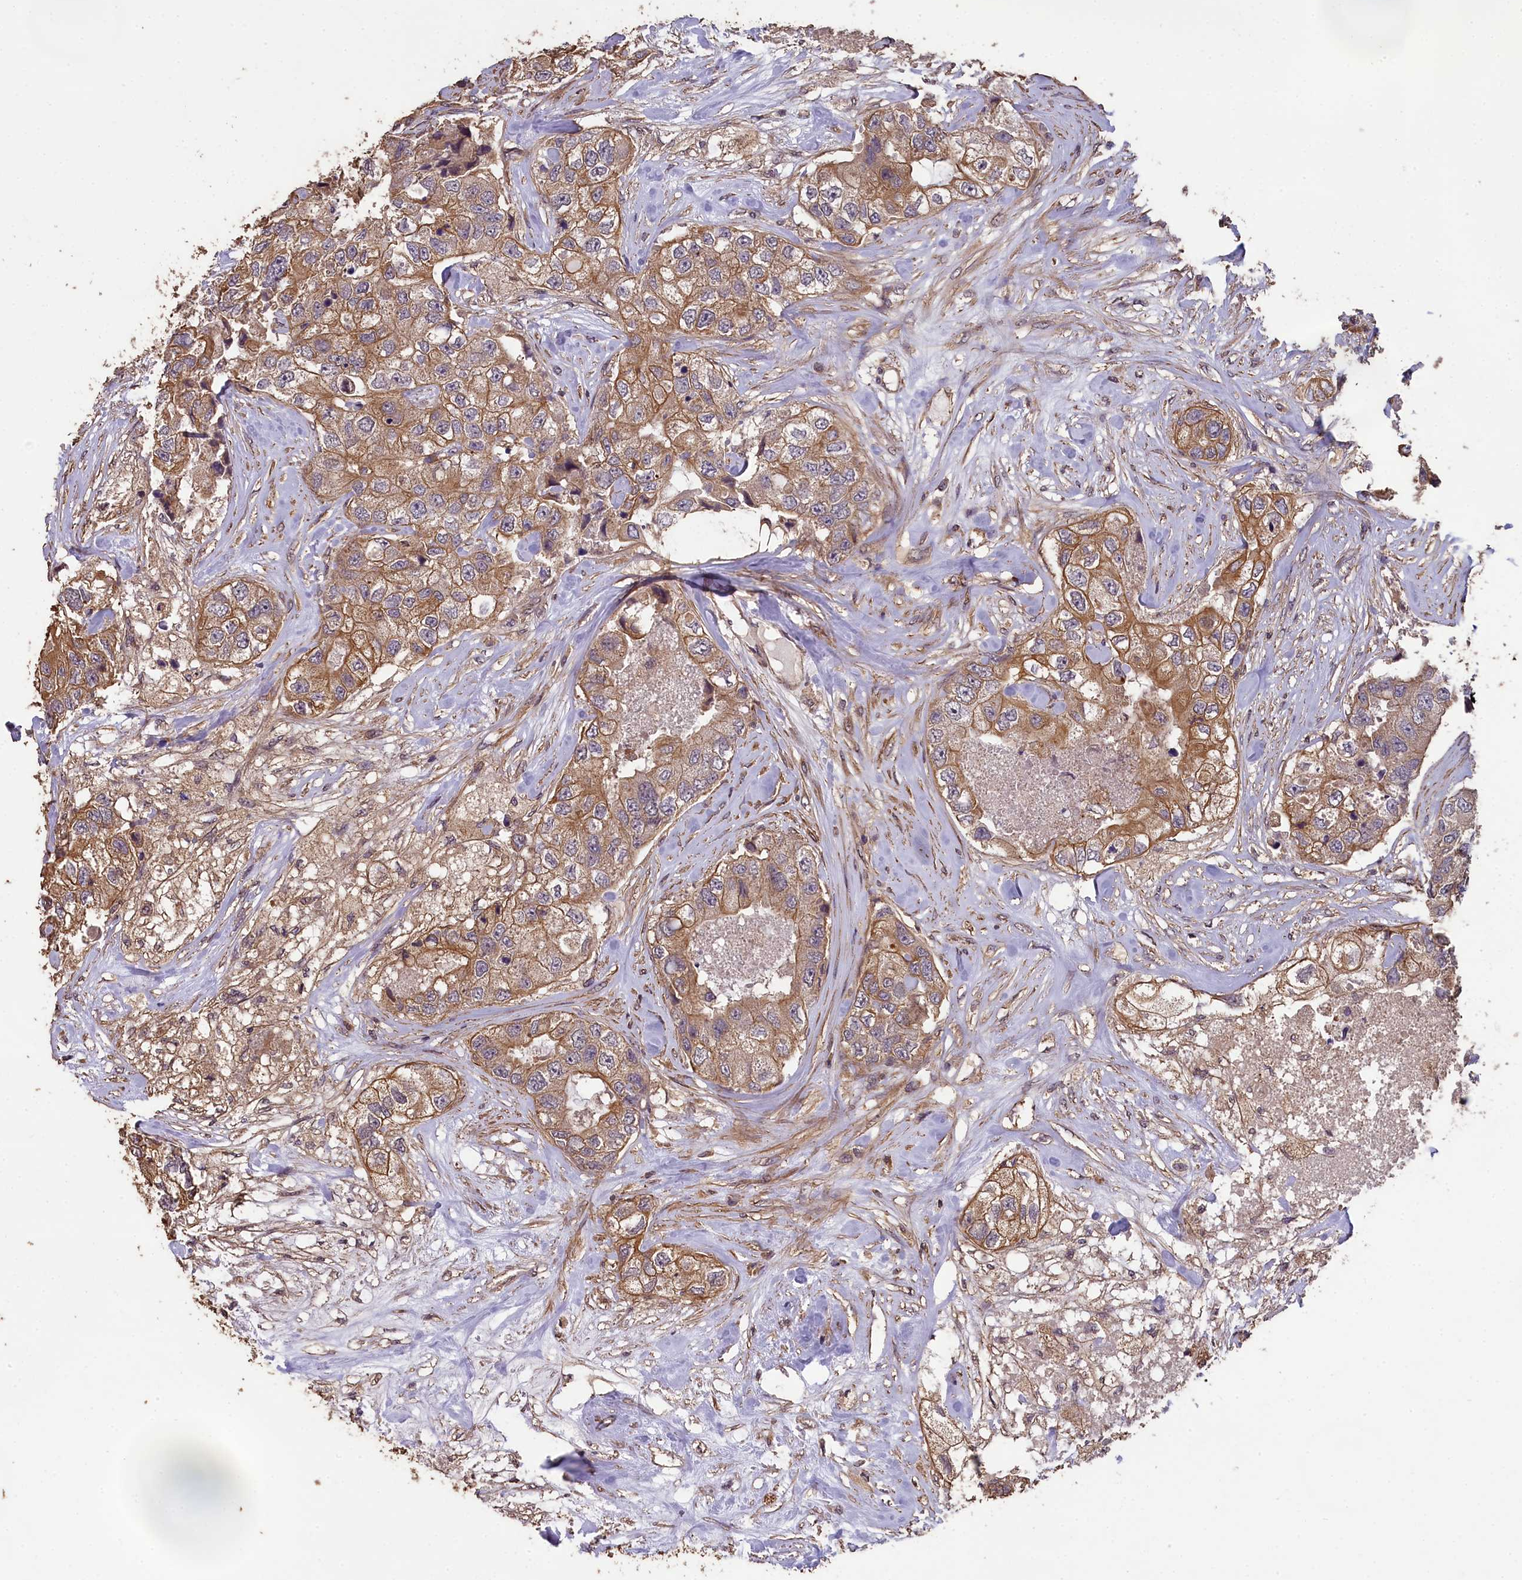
{"staining": {"intensity": "moderate", "quantity": ">75%", "location": "cytoplasmic/membranous"}, "tissue": "breast cancer", "cell_type": "Tumor cells", "image_type": "cancer", "snomed": [{"axis": "morphology", "description": "Duct carcinoma"}, {"axis": "topography", "description": "Breast"}], "caption": "Tumor cells show medium levels of moderate cytoplasmic/membranous positivity in approximately >75% of cells in human intraductal carcinoma (breast).", "gene": "CHD9", "patient": {"sex": "female", "age": 62}}